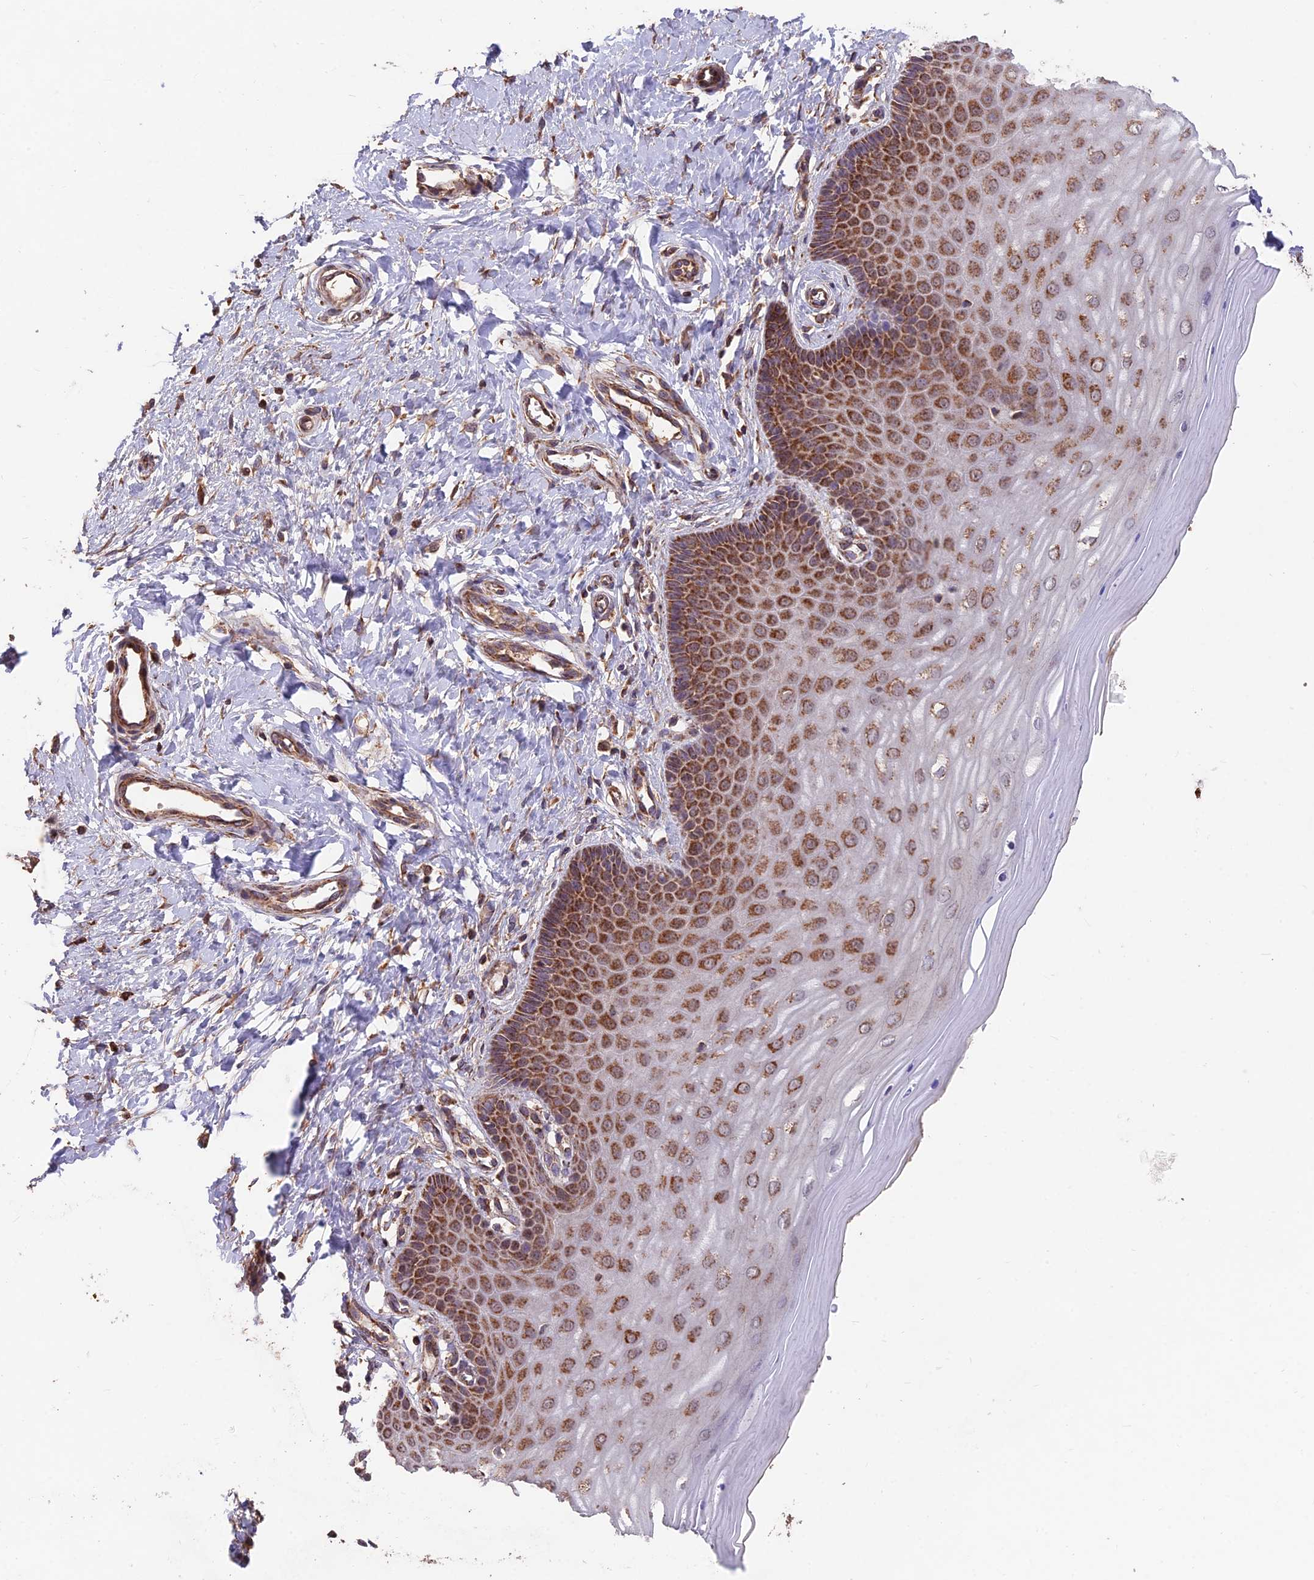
{"staining": {"intensity": "moderate", "quantity": ">75%", "location": "cytoplasmic/membranous"}, "tissue": "cervix", "cell_type": "Glandular cells", "image_type": "normal", "snomed": [{"axis": "morphology", "description": "Normal tissue, NOS"}, {"axis": "topography", "description": "Cervix"}], "caption": "A medium amount of moderate cytoplasmic/membranous positivity is present in about >75% of glandular cells in normal cervix. The protein is shown in brown color, while the nuclei are stained blue.", "gene": "IFT22", "patient": {"sex": "female", "age": 55}}